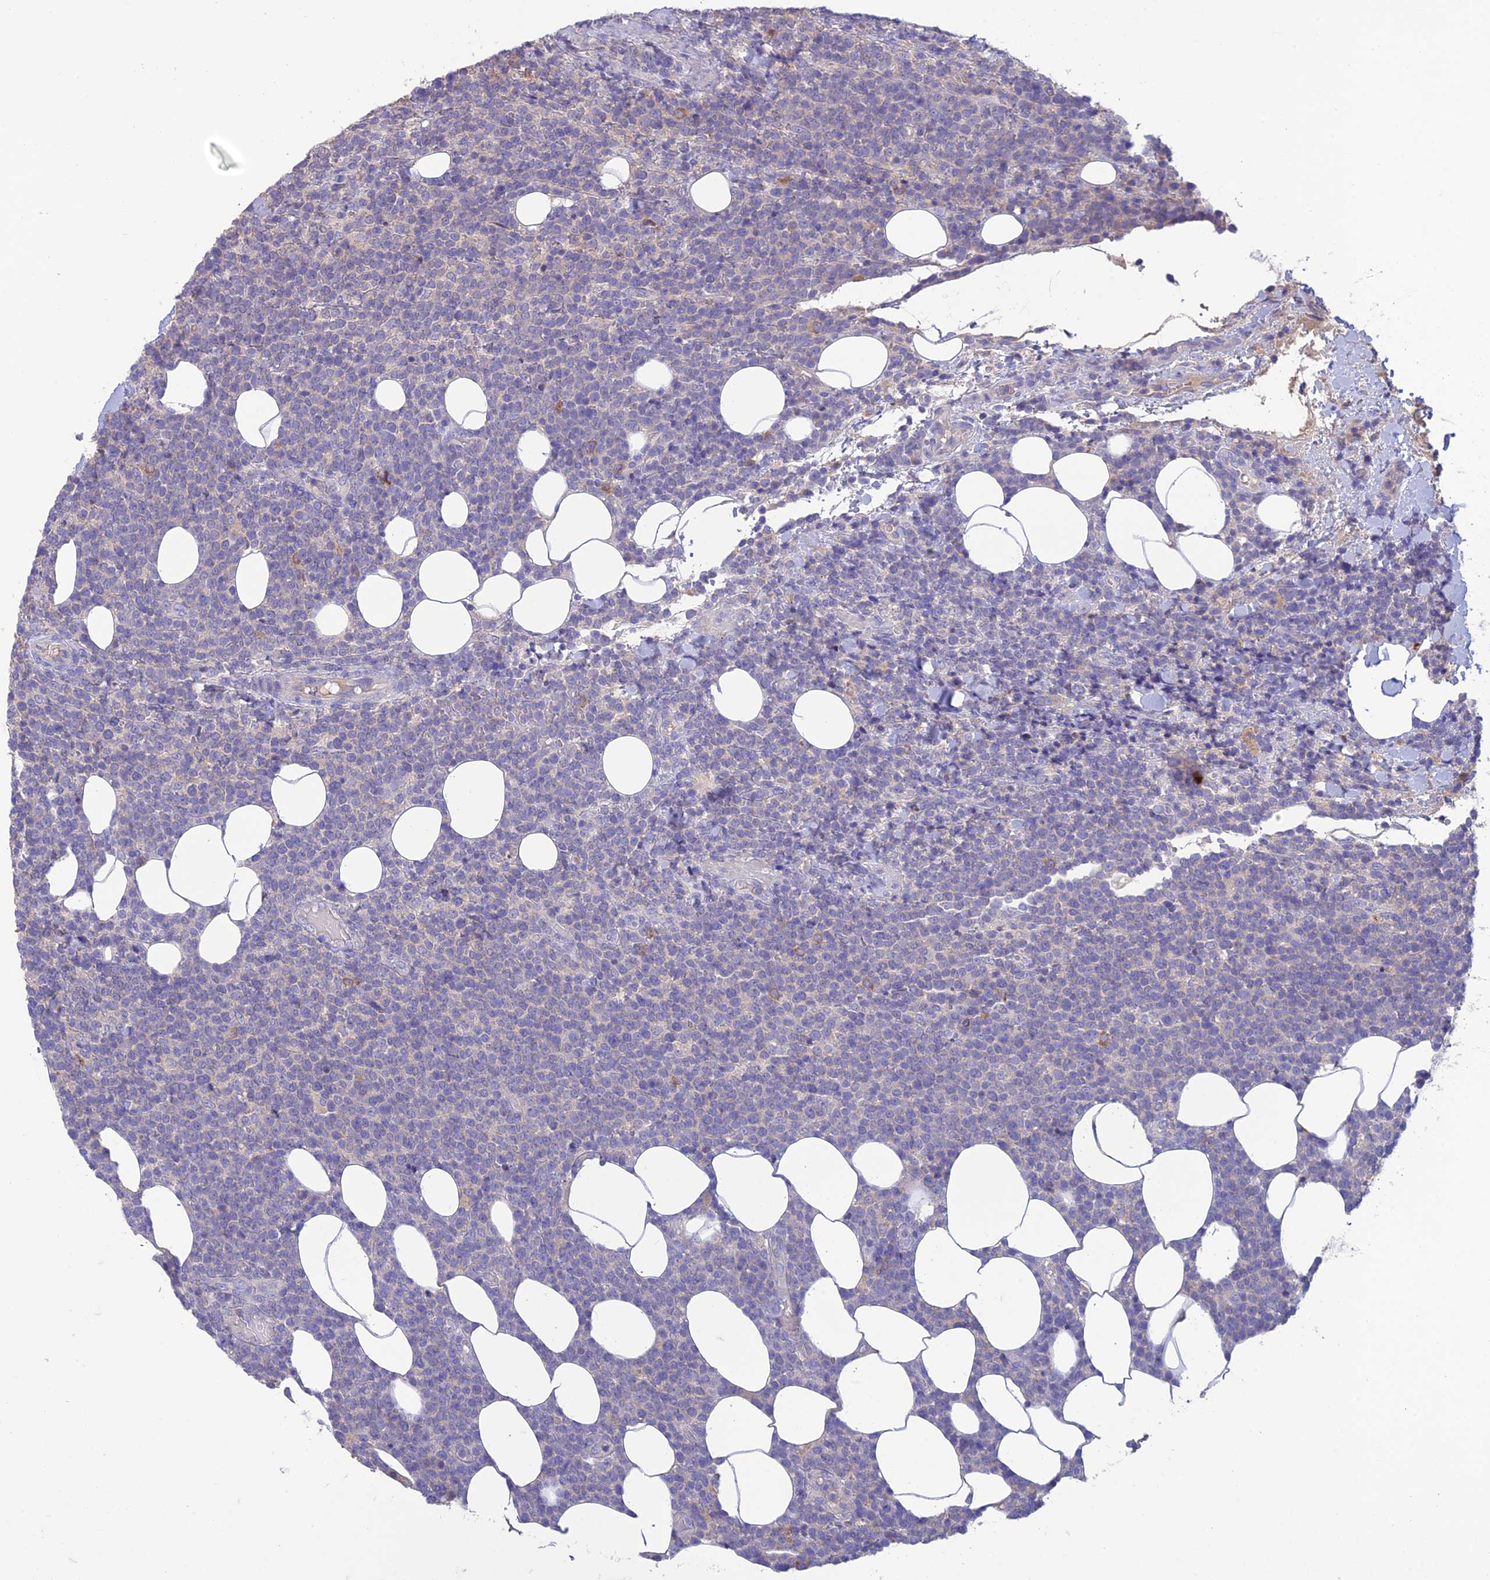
{"staining": {"intensity": "negative", "quantity": "none", "location": "none"}, "tissue": "lymphoma", "cell_type": "Tumor cells", "image_type": "cancer", "snomed": [{"axis": "morphology", "description": "Malignant lymphoma, non-Hodgkin's type, High grade"}, {"axis": "topography", "description": "Lymph node"}], "caption": "Immunohistochemical staining of human lymphoma exhibits no significant expression in tumor cells. Nuclei are stained in blue.", "gene": "SFT2D2", "patient": {"sex": "male", "age": 61}}